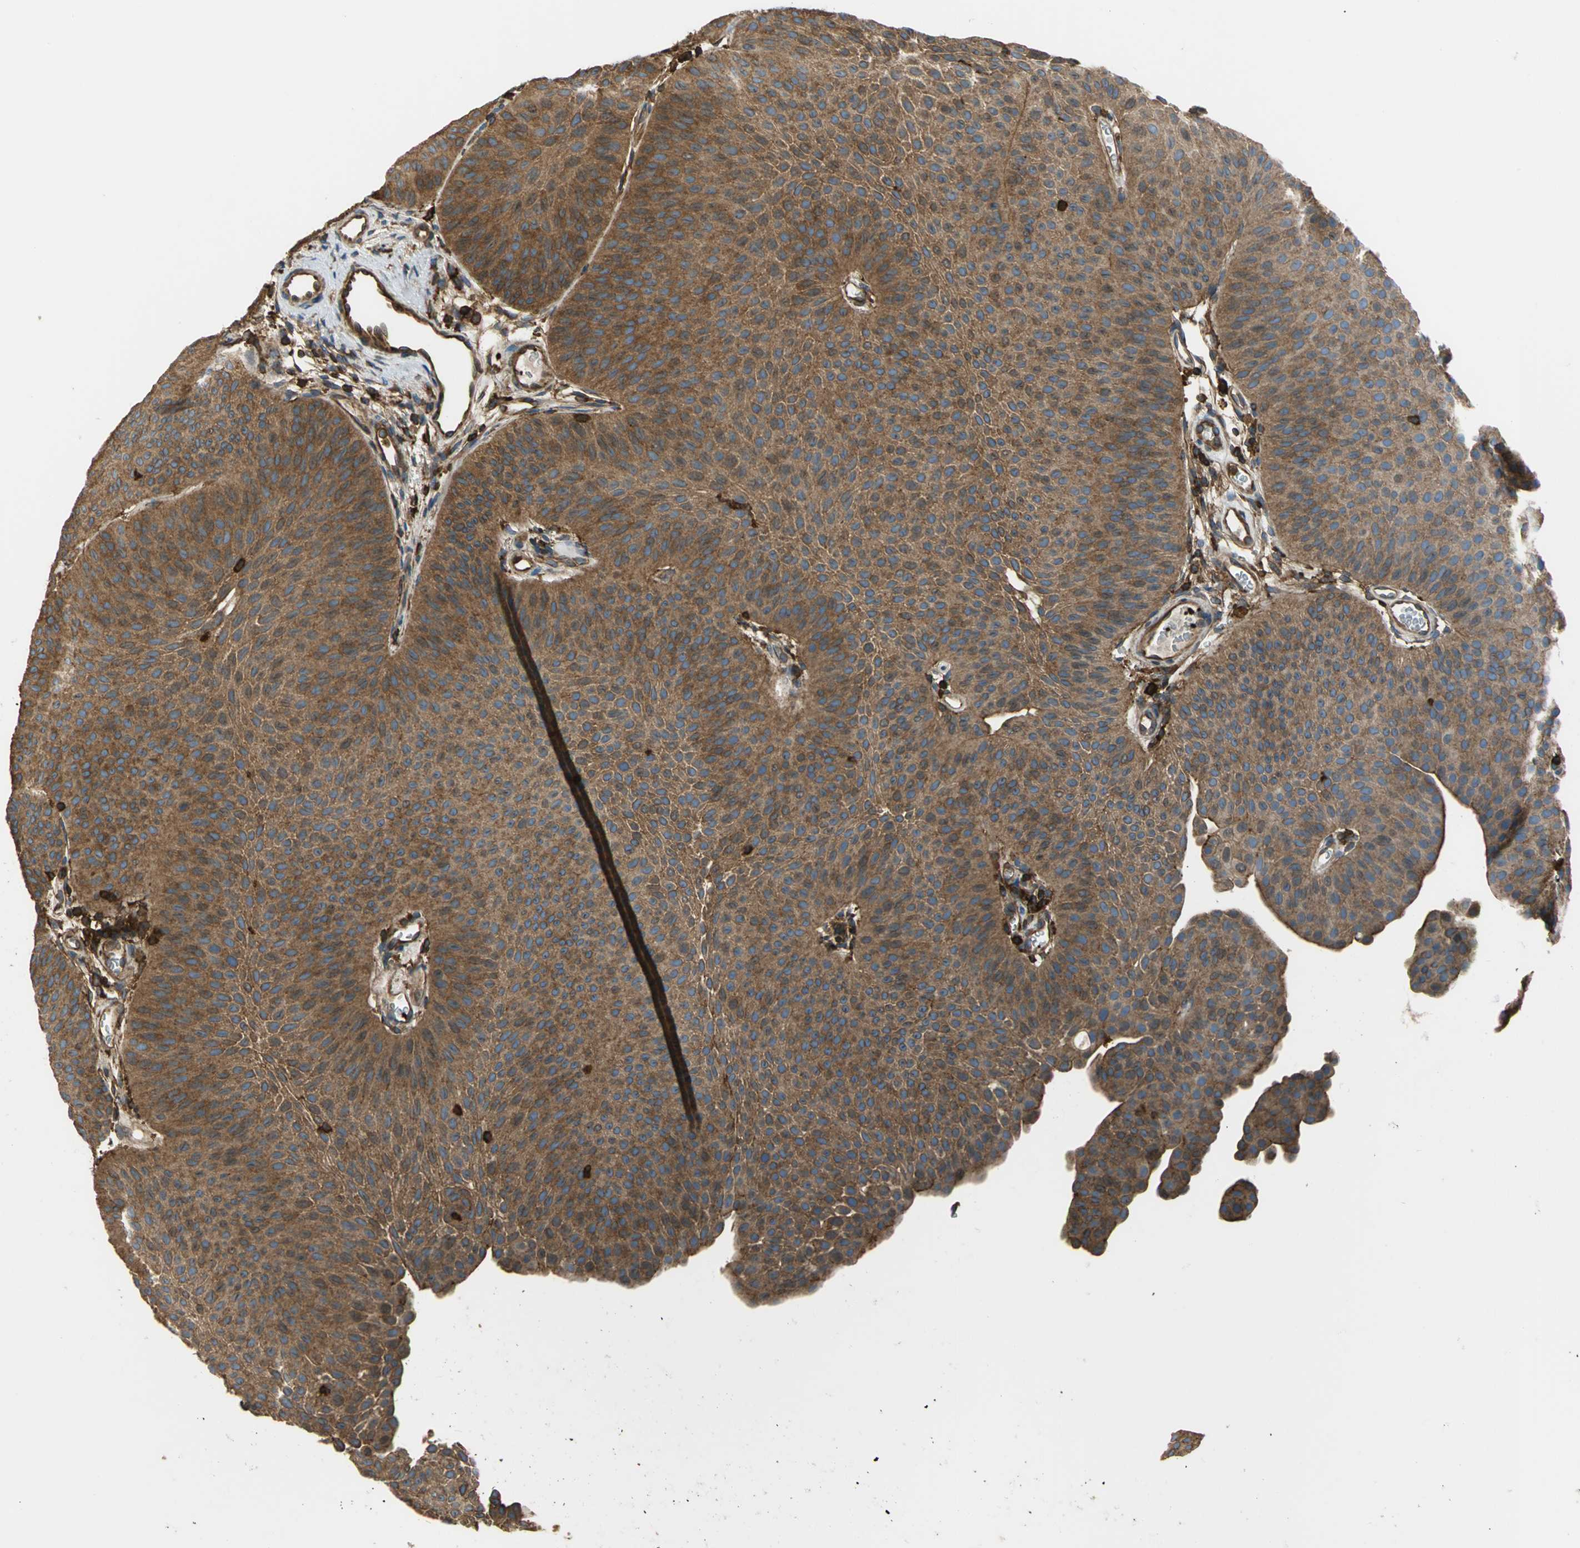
{"staining": {"intensity": "moderate", "quantity": ">75%", "location": "cytoplasmic/membranous"}, "tissue": "urothelial cancer", "cell_type": "Tumor cells", "image_type": "cancer", "snomed": [{"axis": "morphology", "description": "Urothelial carcinoma, Low grade"}, {"axis": "topography", "description": "Urinary bladder"}], "caption": "Tumor cells display medium levels of moderate cytoplasmic/membranous positivity in about >75% of cells in human urothelial cancer.", "gene": "TLN1", "patient": {"sex": "female", "age": 60}}